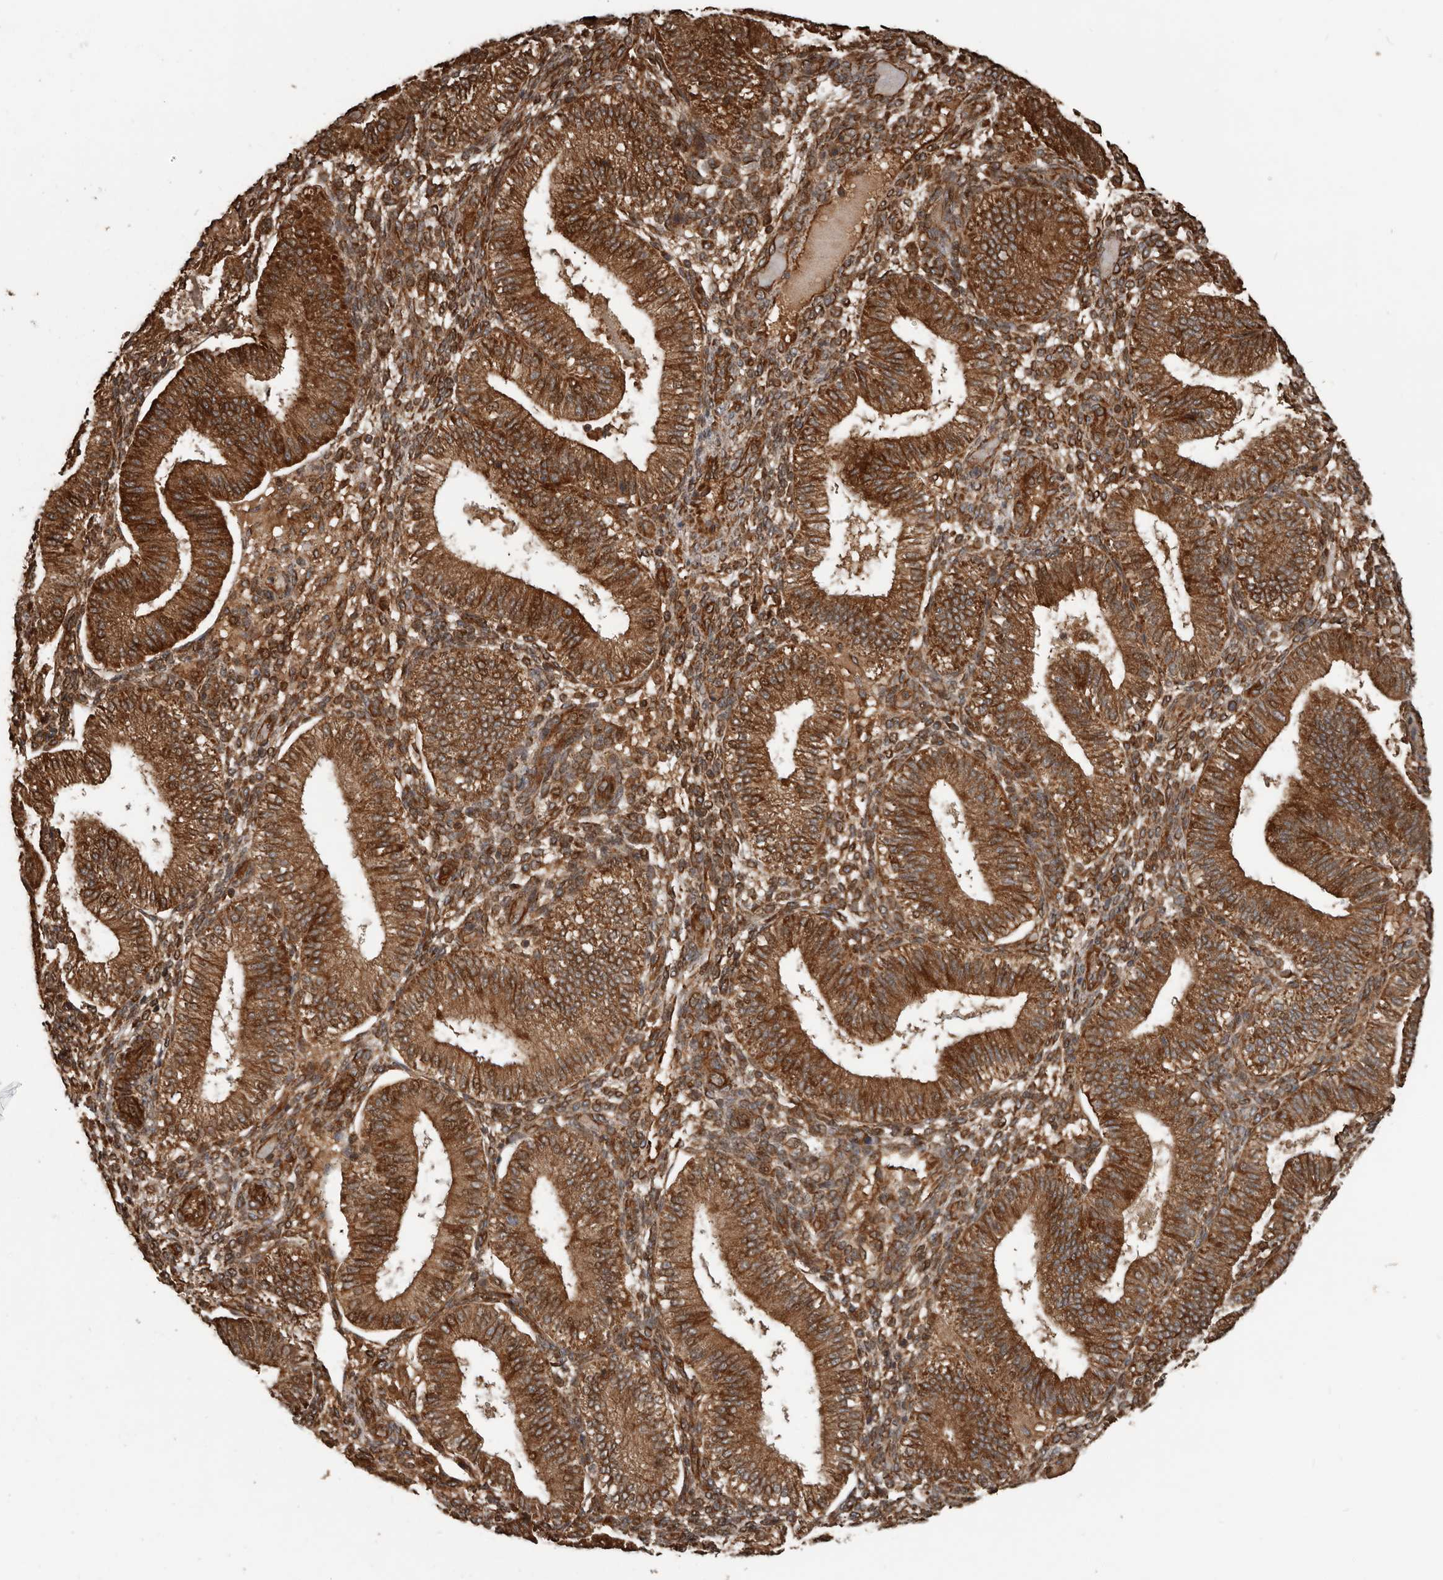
{"staining": {"intensity": "moderate", "quantity": ">75%", "location": "cytoplasmic/membranous"}, "tissue": "endometrium", "cell_type": "Cells in endometrial stroma", "image_type": "normal", "snomed": [{"axis": "morphology", "description": "Normal tissue, NOS"}, {"axis": "topography", "description": "Endometrium"}], "caption": "The photomicrograph demonstrates a brown stain indicating the presence of a protein in the cytoplasmic/membranous of cells in endometrial stroma in endometrium. (Brightfield microscopy of DAB IHC at high magnification).", "gene": "YOD1", "patient": {"sex": "female", "age": 39}}